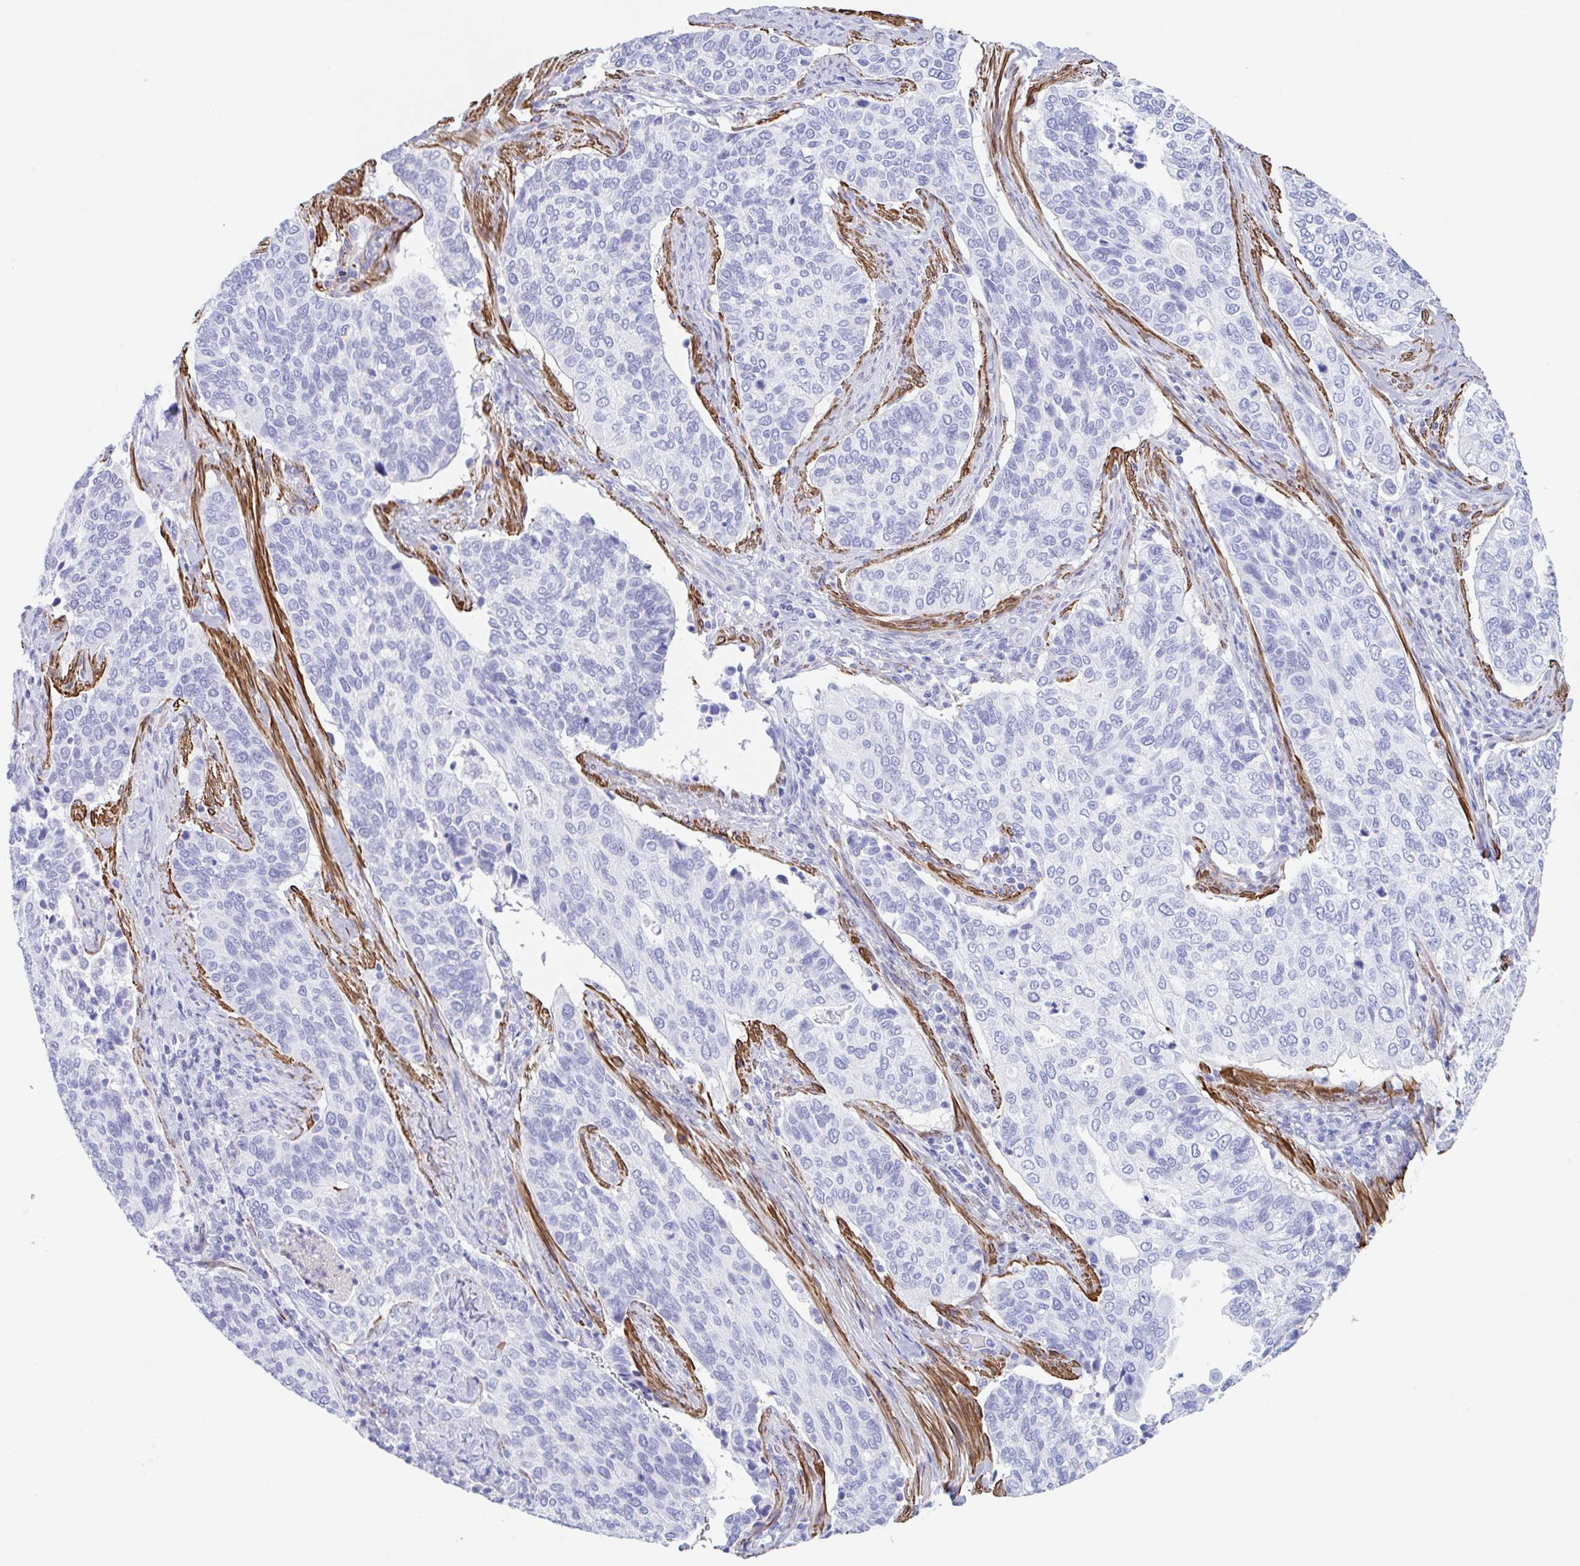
{"staining": {"intensity": "negative", "quantity": "none", "location": "none"}, "tissue": "cervical cancer", "cell_type": "Tumor cells", "image_type": "cancer", "snomed": [{"axis": "morphology", "description": "Squamous cell carcinoma, NOS"}, {"axis": "topography", "description": "Cervix"}], "caption": "Immunohistochemical staining of human squamous cell carcinoma (cervical) displays no significant positivity in tumor cells. (Immunohistochemistry, brightfield microscopy, high magnification).", "gene": "TAS2R41", "patient": {"sex": "female", "age": 38}}